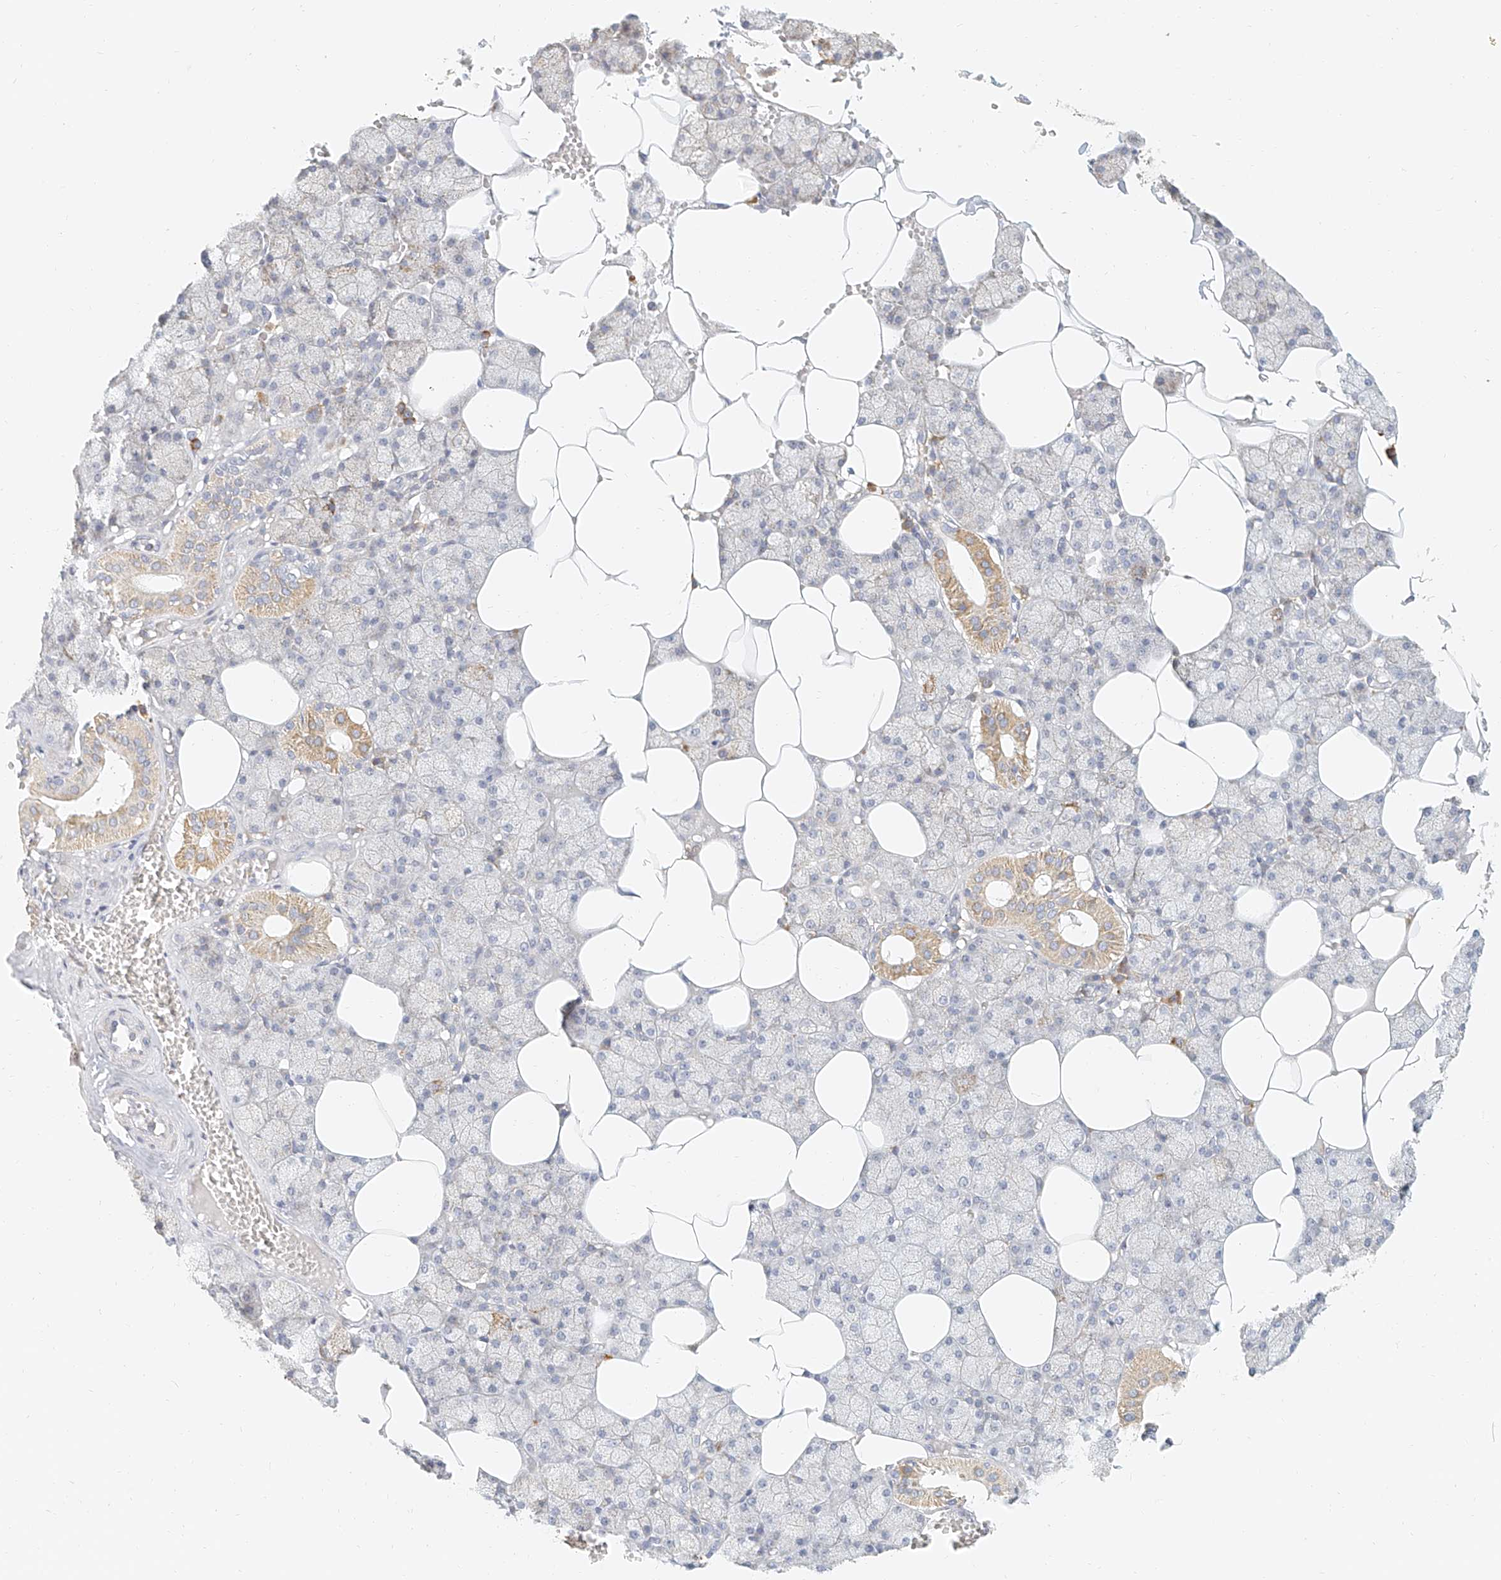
{"staining": {"intensity": "moderate", "quantity": "<25%", "location": "cytoplasmic/membranous"}, "tissue": "salivary gland", "cell_type": "Glandular cells", "image_type": "normal", "snomed": [{"axis": "morphology", "description": "Normal tissue, NOS"}, {"axis": "topography", "description": "Salivary gland"}], "caption": "This micrograph reveals immunohistochemistry staining of benign salivary gland, with low moderate cytoplasmic/membranous expression in approximately <25% of glandular cells.", "gene": "CXorf58", "patient": {"sex": "male", "age": 62}}